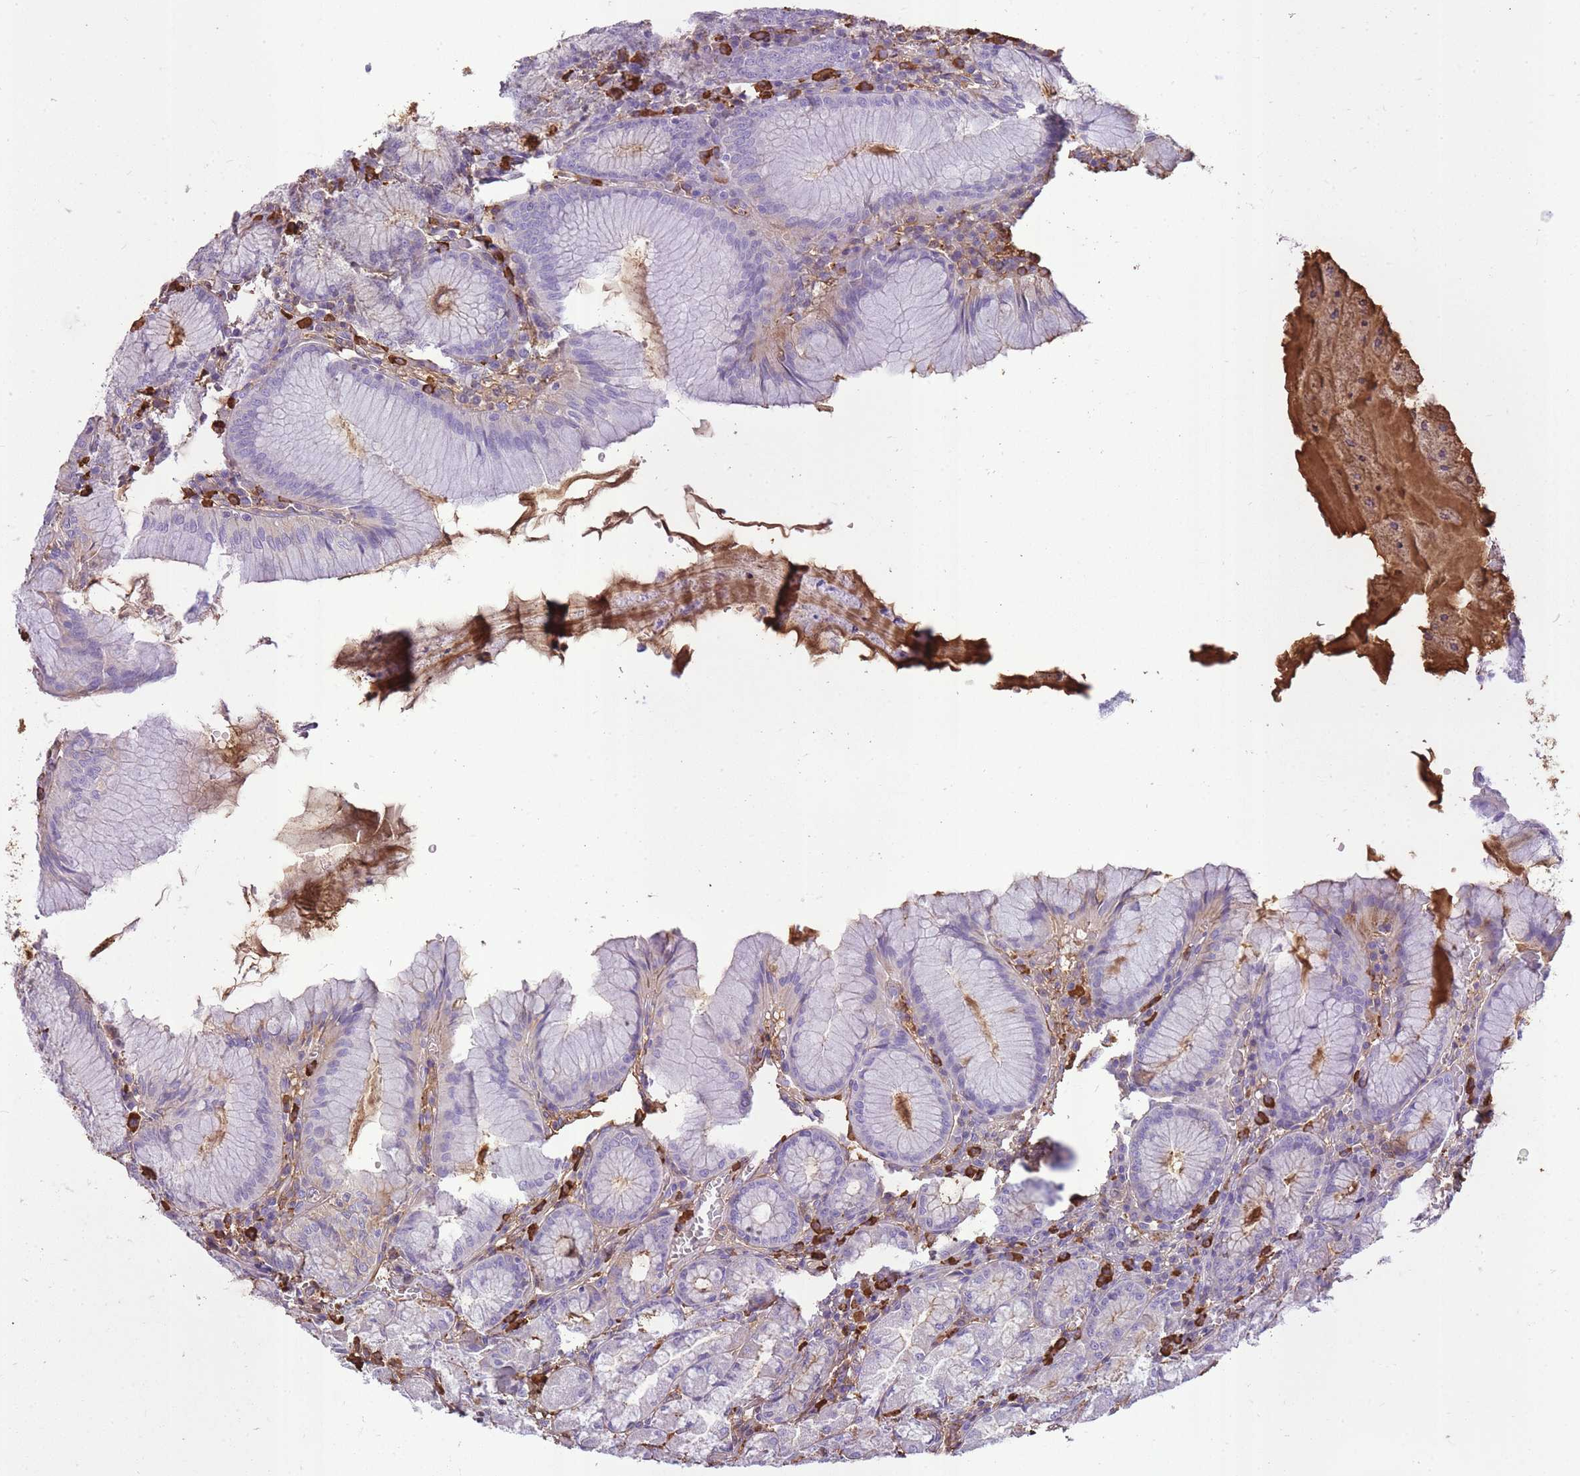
{"staining": {"intensity": "negative", "quantity": "none", "location": "none"}, "tissue": "stomach", "cell_type": "Glandular cells", "image_type": "normal", "snomed": [{"axis": "morphology", "description": "Normal tissue, NOS"}, {"axis": "topography", "description": "Stomach"}], "caption": "An immunohistochemistry image of unremarkable stomach is shown. There is no staining in glandular cells of stomach. (DAB immunohistochemistry (IHC), high magnification).", "gene": "IGKV1", "patient": {"sex": "male", "age": 55}}